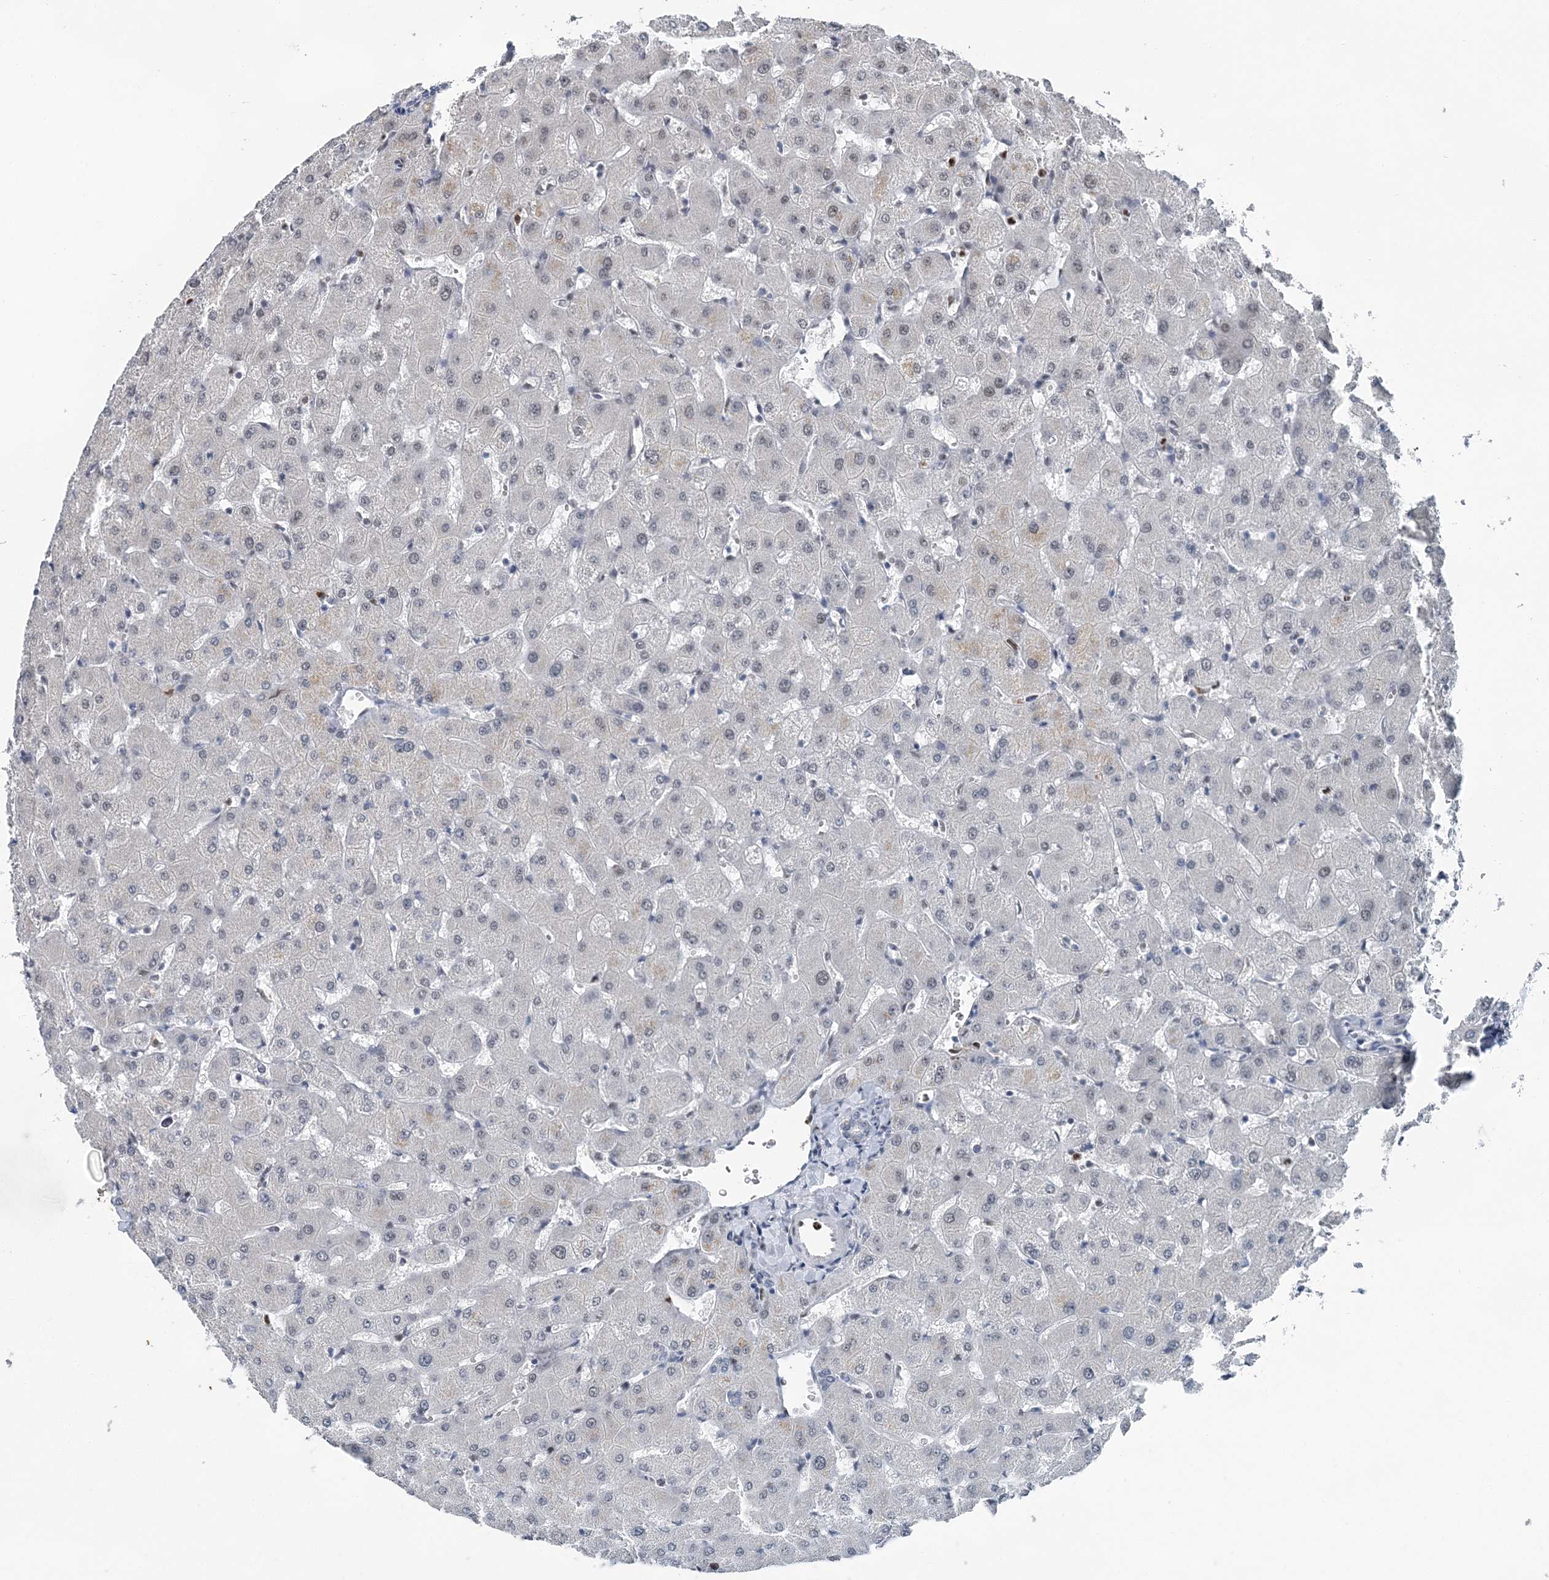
{"staining": {"intensity": "negative", "quantity": "none", "location": "none"}, "tissue": "liver", "cell_type": "Cholangiocytes", "image_type": "normal", "snomed": [{"axis": "morphology", "description": "Normal tissue, NOS"}, {"axis": "topography", "description": "Liver"}], "caption": "The image shows no staining of cholangiocytes in benign liver. (IHC, brightfield microscopy, high magnification).", "gene": "HAT1", "patient": {"sex": "female", "age": 63}}